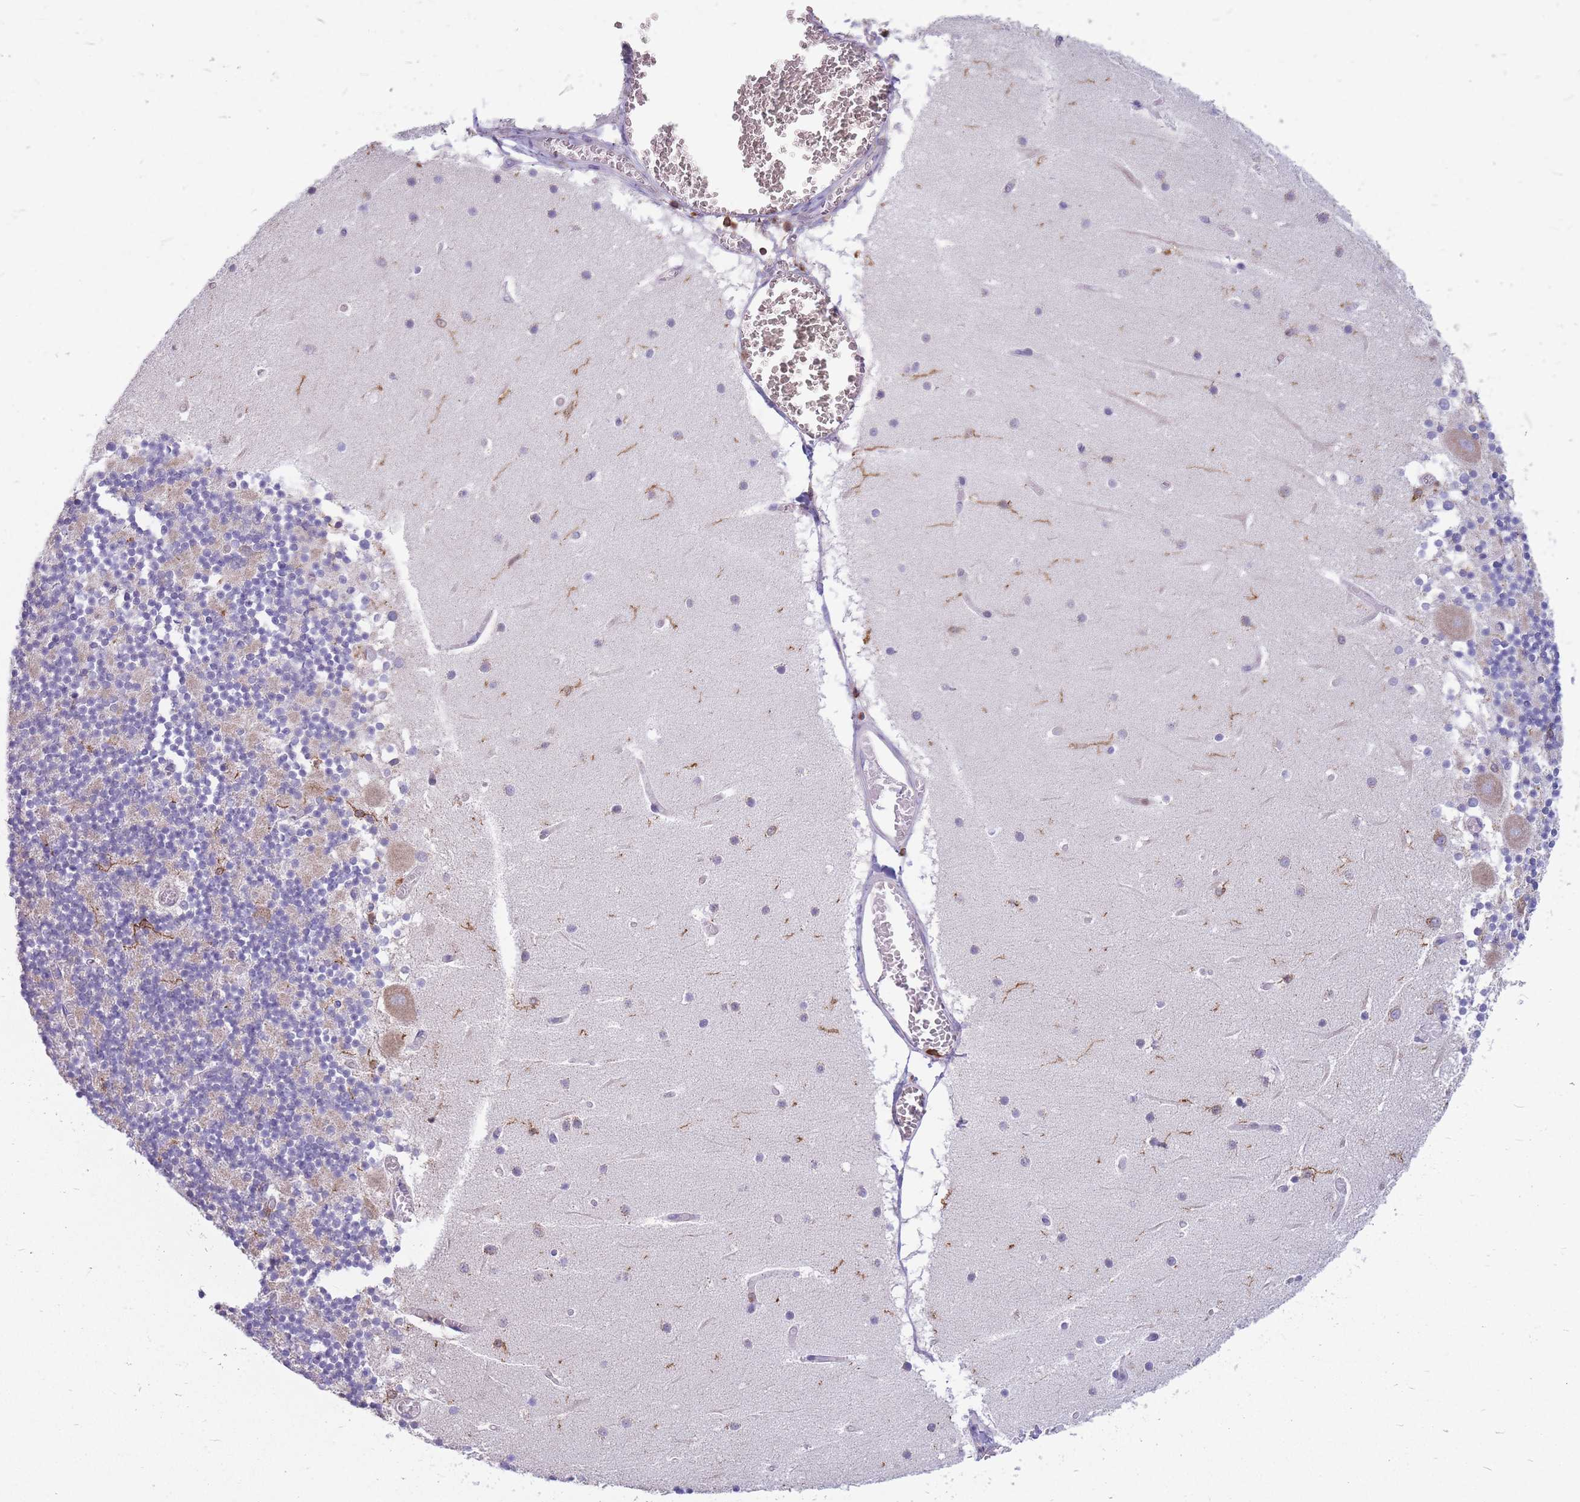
{"staining": {"intensity": "negative", "quantity": "none", "location": "none"}, "tissue": "cerebellum", "cell_type": "Cells in granular layer", "image_type": "normal", "snomed": [{"axis": "morphology", "description": "Normal tissue, NOS"}, {"axis": "topography", "description": "Cerebellum"}], "caption": "Micrograph shows no significant protein staining in cells in granular layer of benign cerebellum. The staining was performed using DAB (3,3'-diaminobenzidine) to visualize the protein expression in brown, while the nuclei were stained in blue with hematoxylin (Magnification: 20x).", "gene": "MRPL54", "patient": {"sex": "female", "age": 28}}